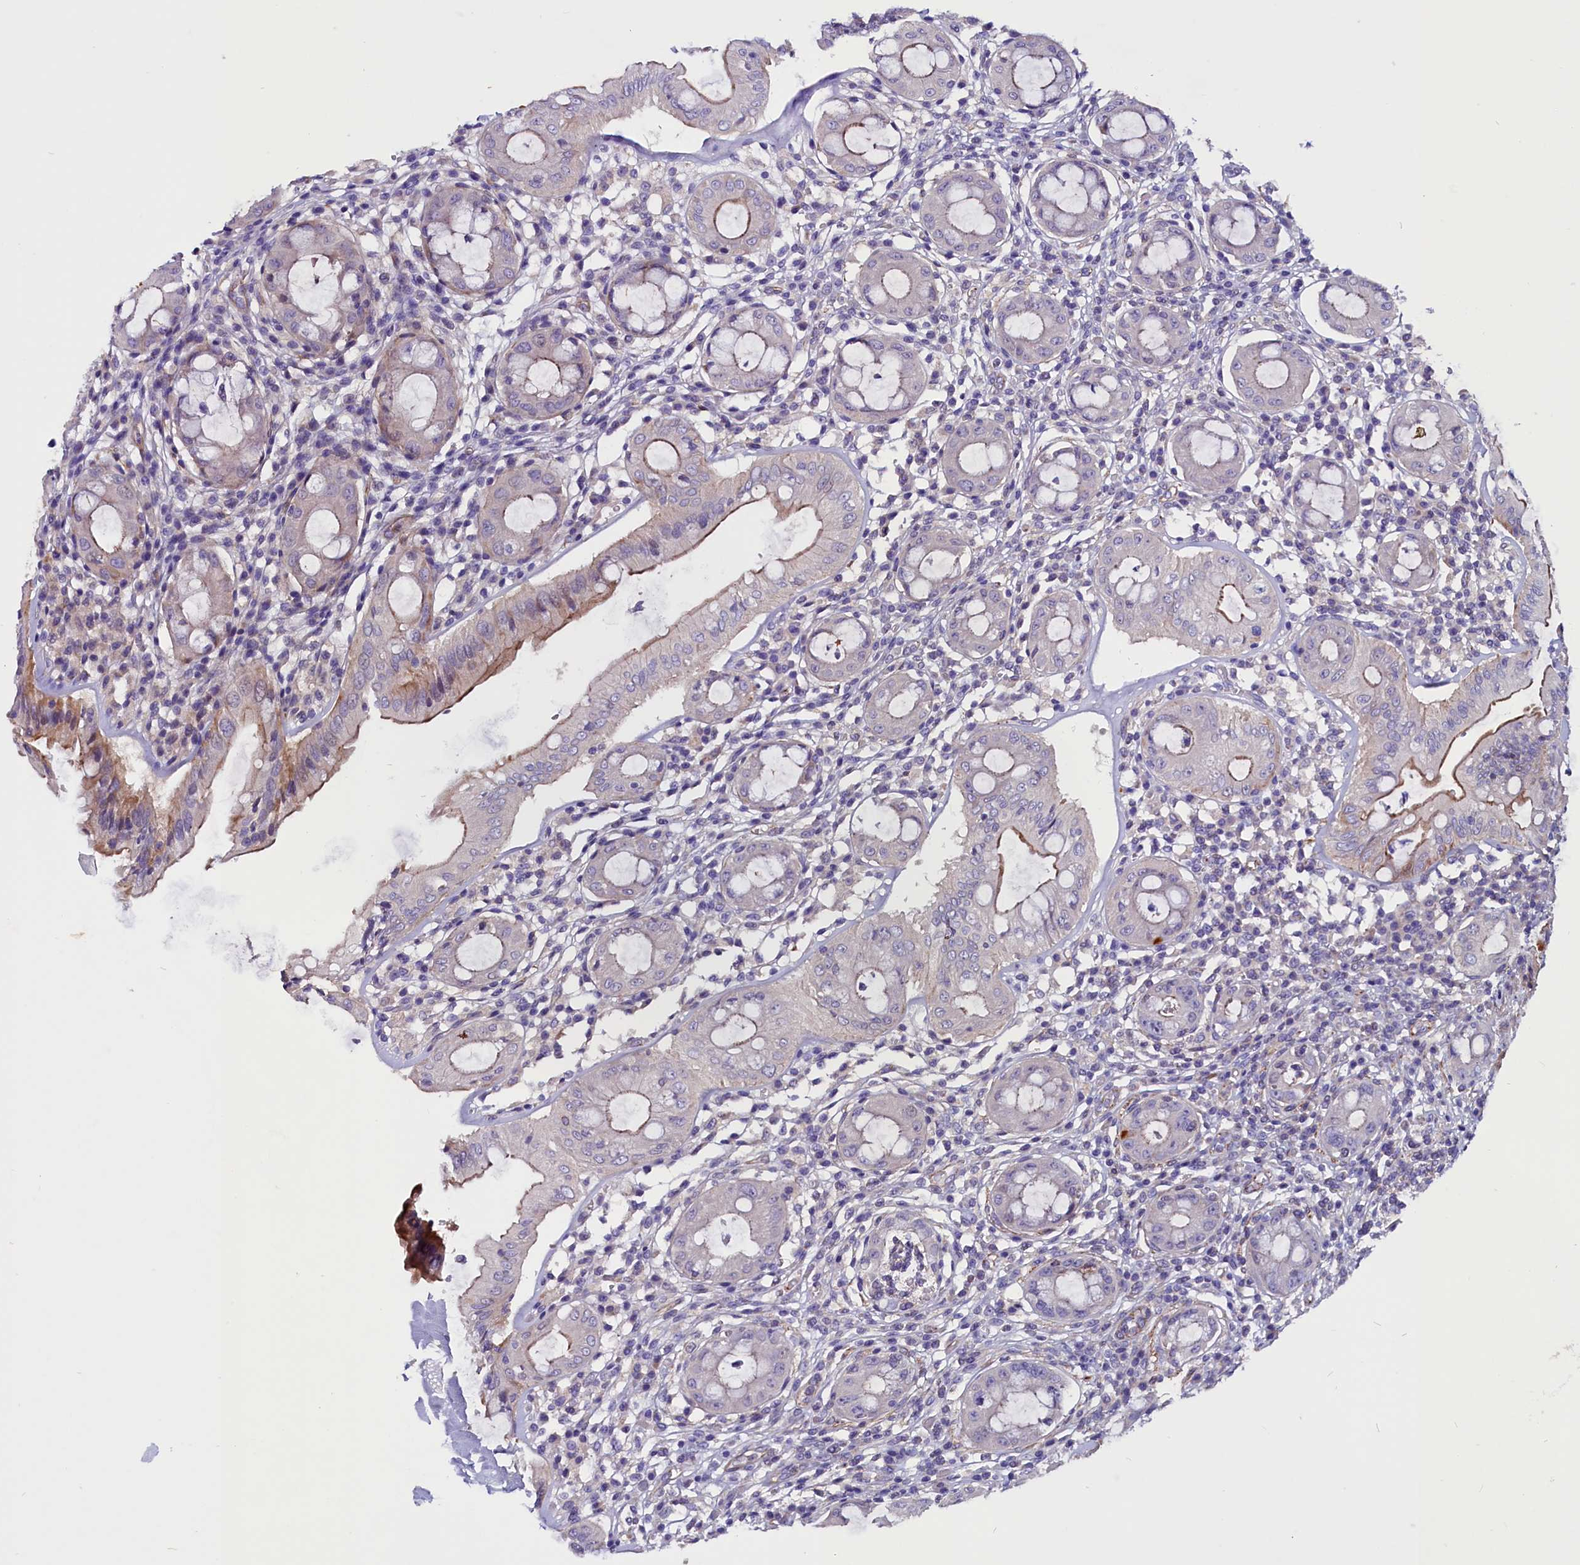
{"staining": {"intensity": "moderate", "quantity": "<25%", "location": "cytoplasmic/membranous"}, "tissue": "rectum", "cell_type": "Glandular cells", "image_type": "normal", "snomed": [{"axis": "morphology", "description": "Normal tissue, NOS"}, {"axis": "topography", "description": "Rectum"}], "caption": "A low amount of moderate cytoplasmic/membranous staining is identified in about <25% of glandular cells in normal rectum.", "gene": "ZNF749", "patient": {"sex": "female", "age": 57}}